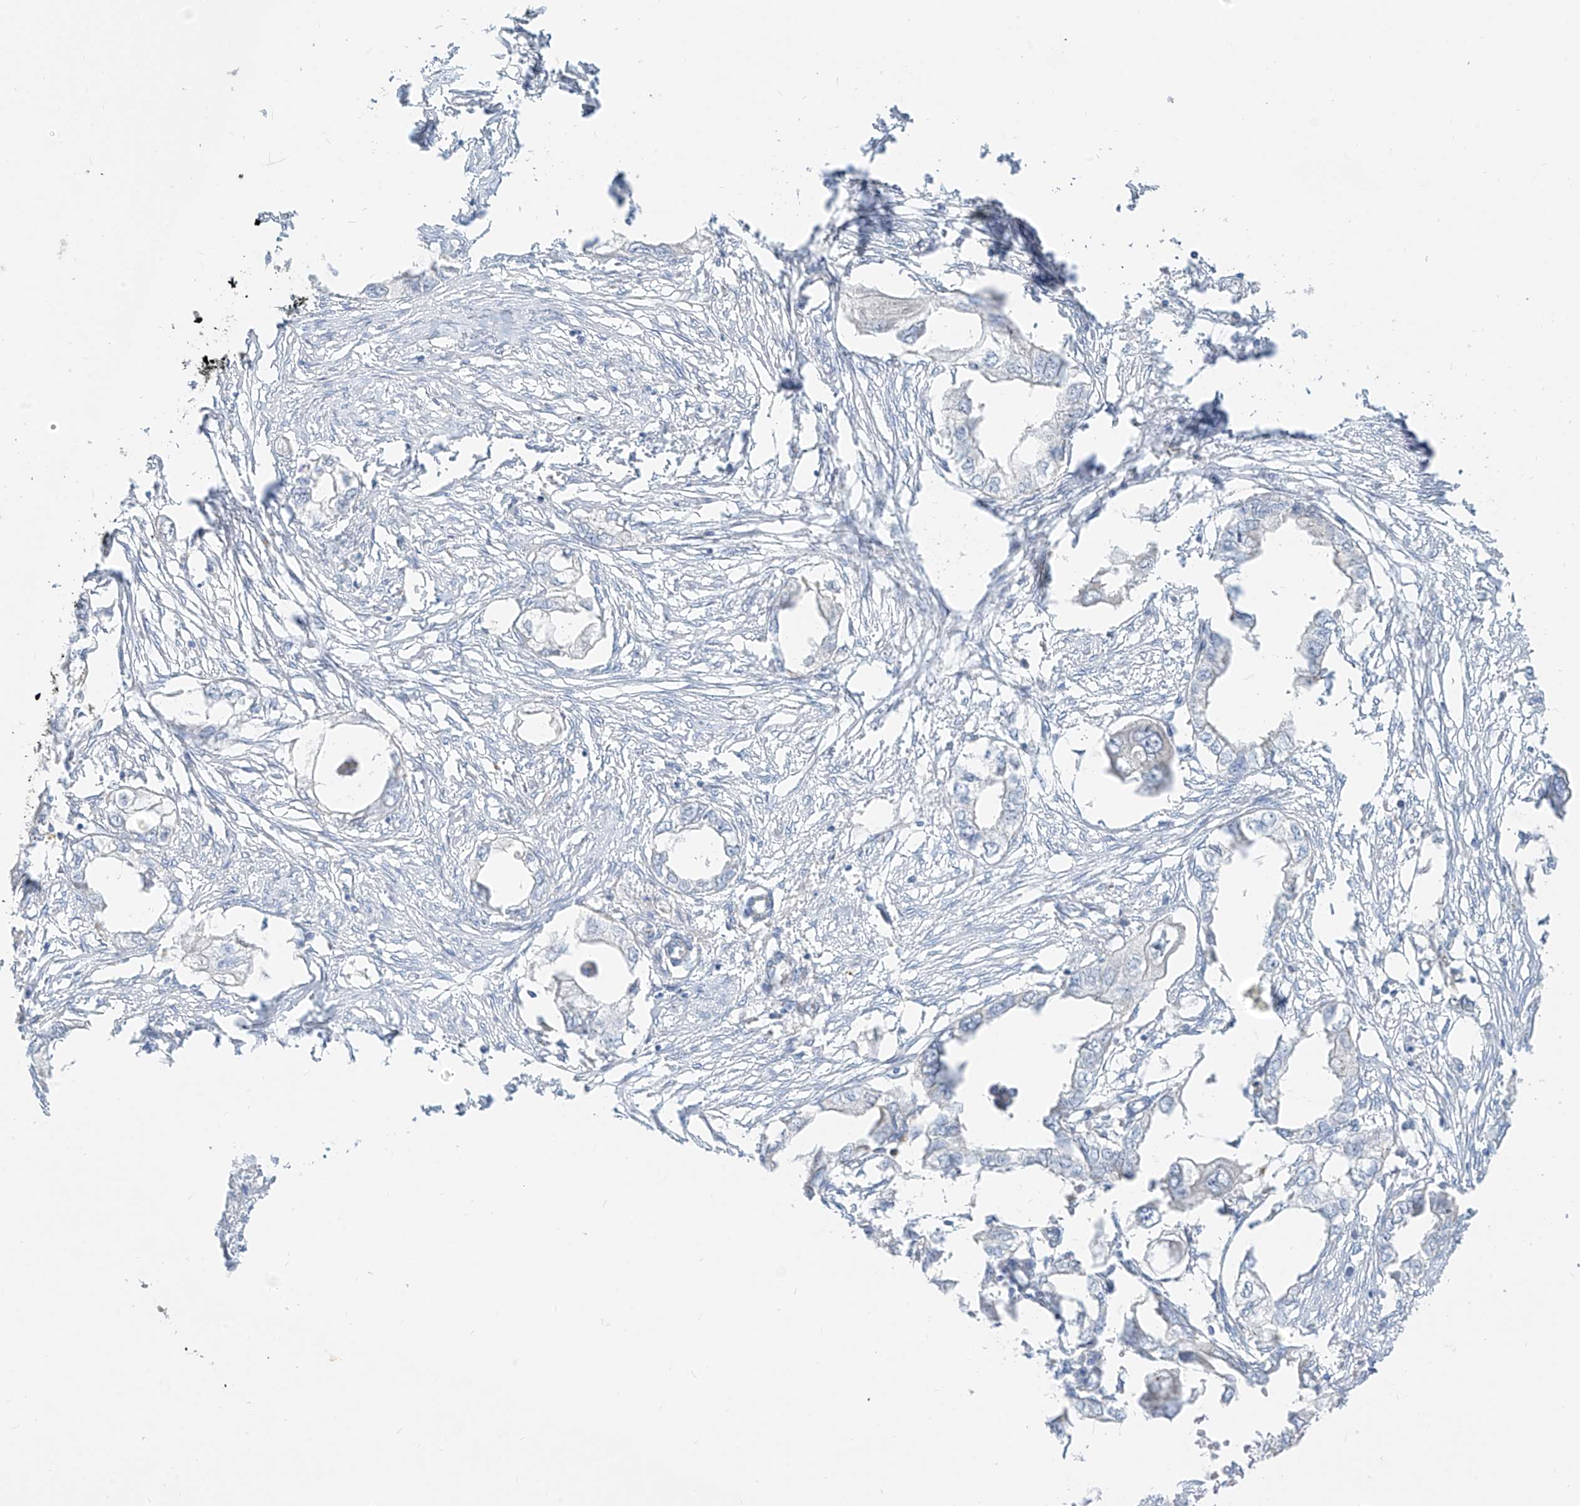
{"staining": {"intensity": "negative", "quantity": "none", "location": "none"}, "tissue": "endometrial cancer", "cell_type": "Tumor cells", "image_type": "cancer", "snomed": [{"axis": "morphology", "description": "Adenocarcinoma, NOS"}, {"axis": "morphology", "description": "Adenocarcinoma, metastatic, NOS"}, {"axis": "topography", "description": "Adipose tissue"}, {"axis": "topography", "description": "Endometrium"}], "caption": "DAB immunohistochemical staining of endometrial cancer (metastatic adenocarcinoma) exhibits no significant expression in tumor cells.", "gene": "C2orf42", "patient": {"sex": "female", "age": 67}}